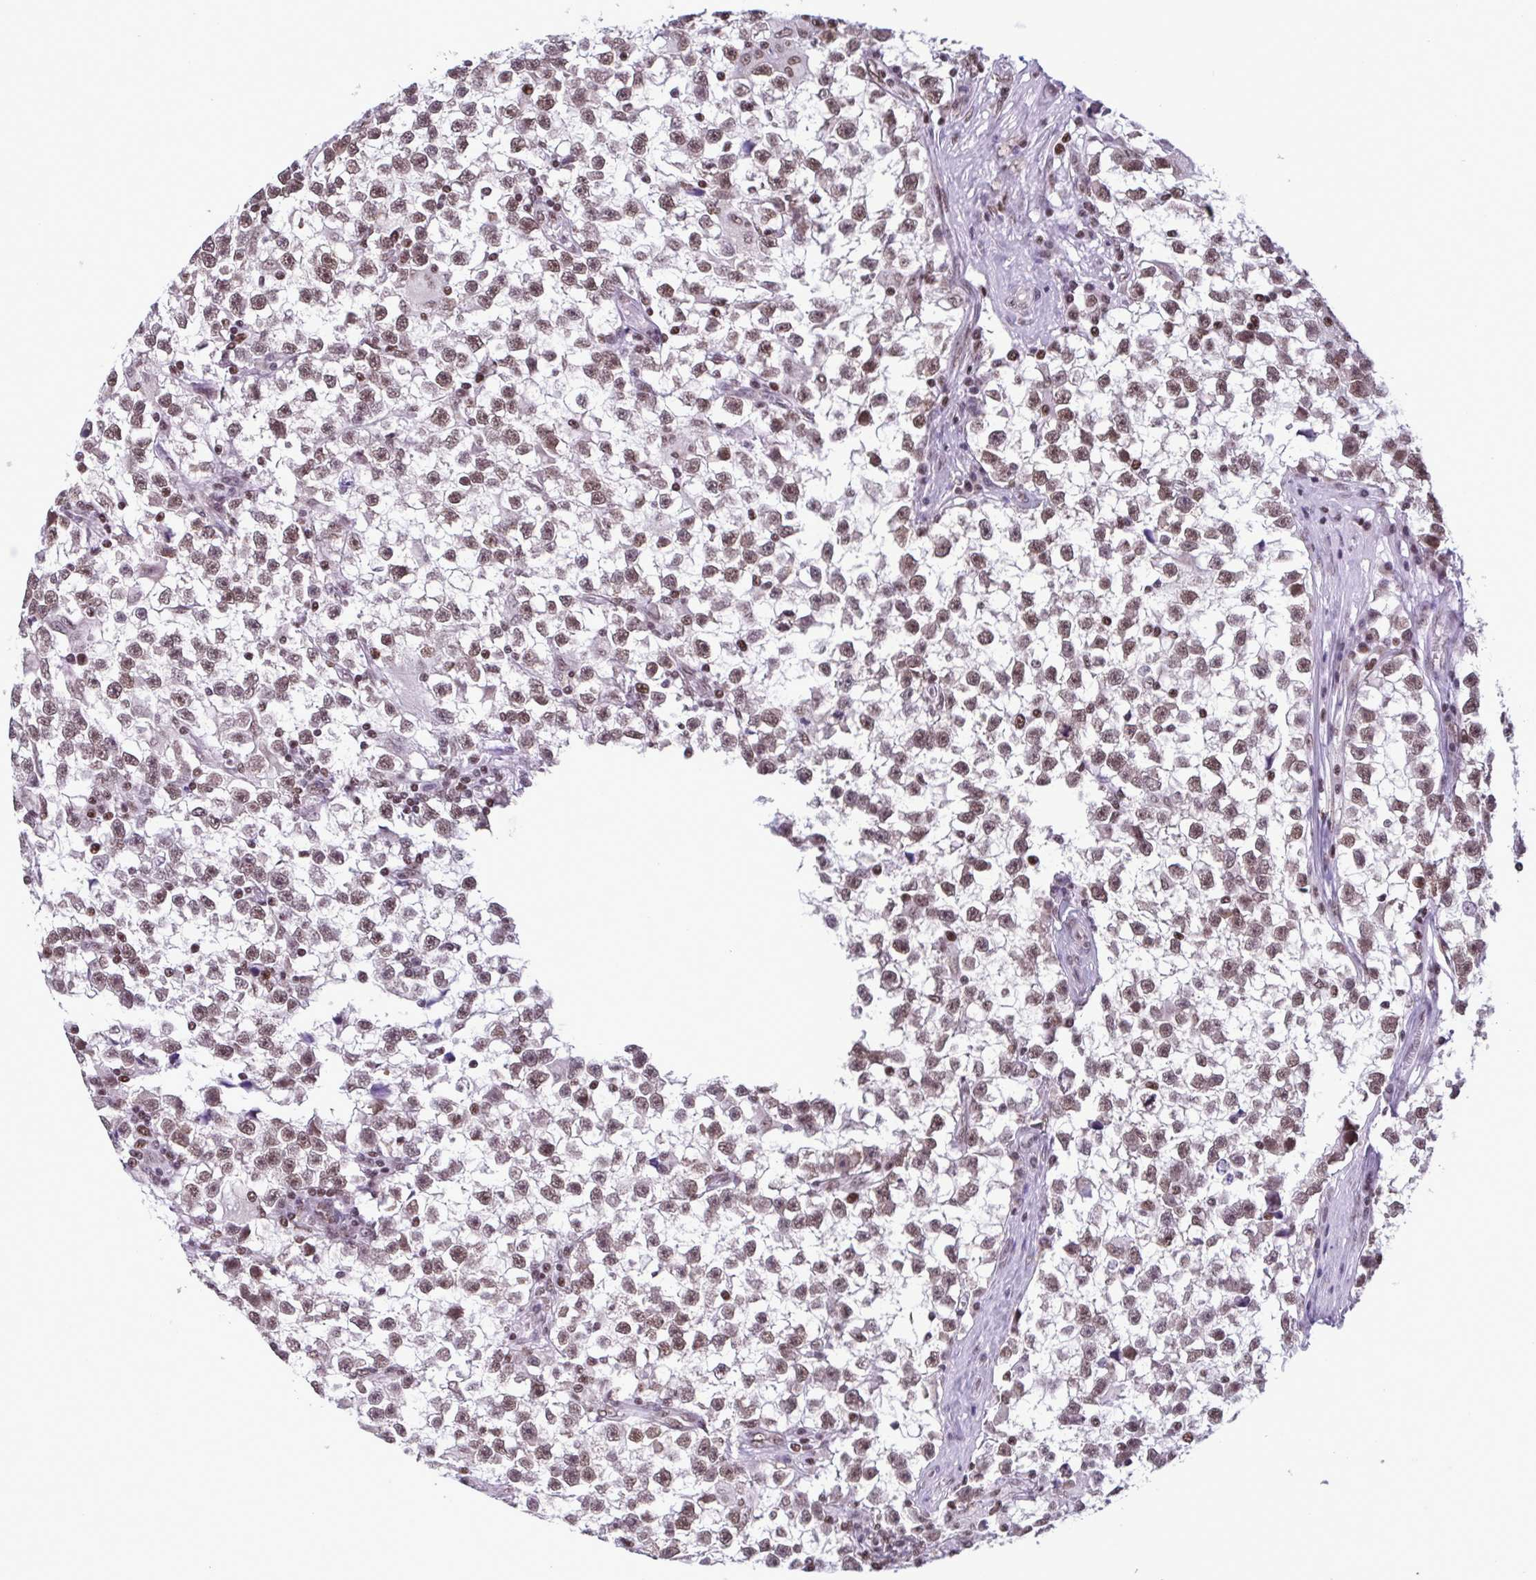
{"staining": {"intensity": "moderate", "quantity": ">75%", "location": "nuclear"}, "tissue": "testis cancer", "cell_type": "Tumor cells", "image_type": "cancer", "snomed": [{"axis": "morphology", "description": "Seminoma, NOS"}, {"axis": "topography", "description": "Testis"}], "caption": "Tumor cells display medium levels of moderate nuclear positivity in about >75% of cells in testis cancer. (Stains: DAB (3,3'-diaminobenzidine) in brown, nuclei in blue, Microscopy: brightfield microscopy at high magnification).", "gene": "TIMM21", "patient": {"sex": "male", "age": 31}}